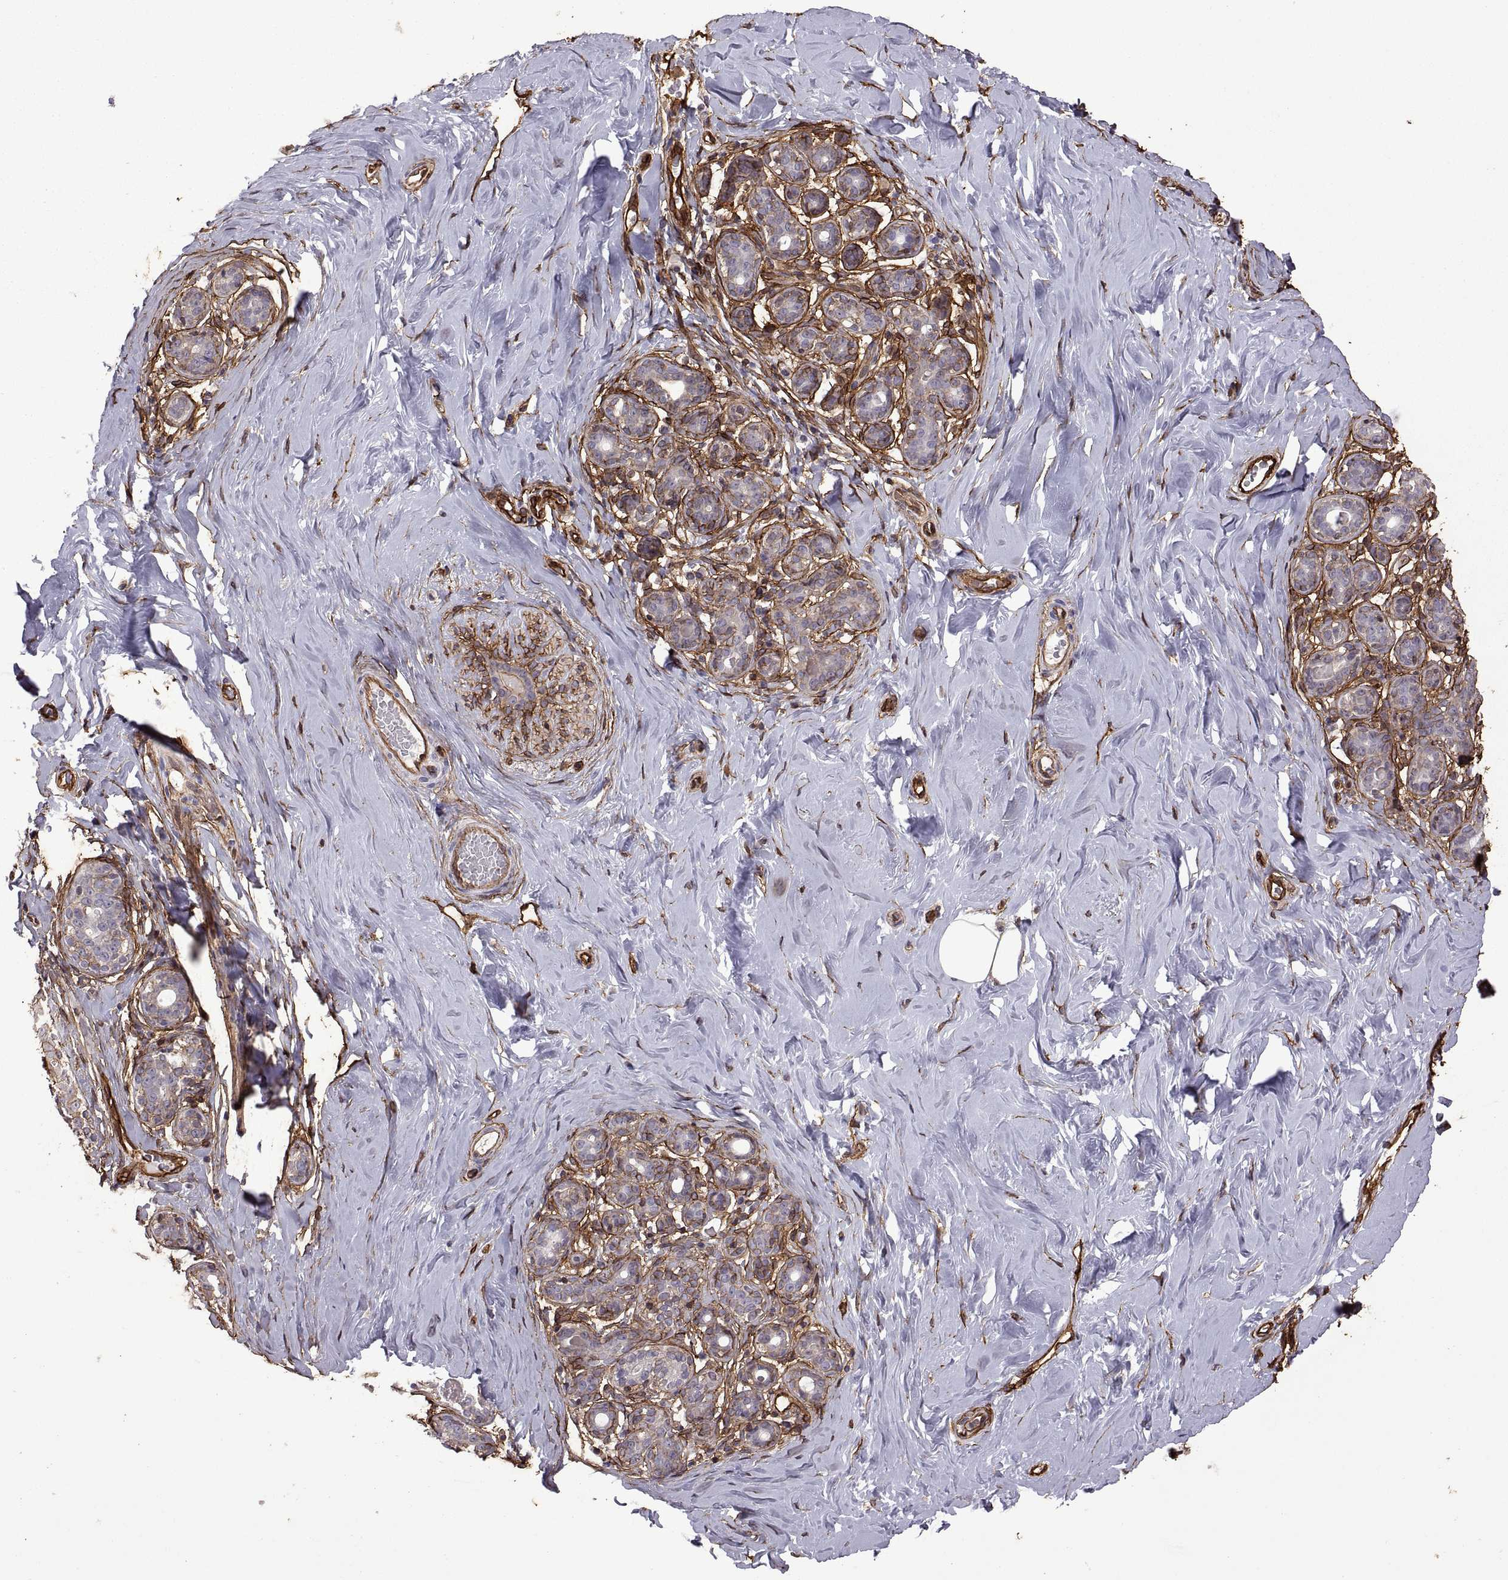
{"staining": {"intensity": "moderate", "quantity": ">75%", "location": "cytoplasmic/membranous"}, "tissue": "breast", "cell_type": "Adipocytes", "image_type": "normal", "snomed": [{"axis": "morphology", "description": "Normal tissue, NOS"}, {"axis": "topography", "description": "Skin"}, {"axis": "topography", "description": "Breast"}], "caption": "Protein staining exhibits moderate cytoplasmic/membranous expression in approximately >75% of adipocytes in unremarkable breast. Ihc stains the protein of interest in brown and the nuclei are stained blue.", "gene": "S100A10", "patient": {"sex": "female", "age": 43}}